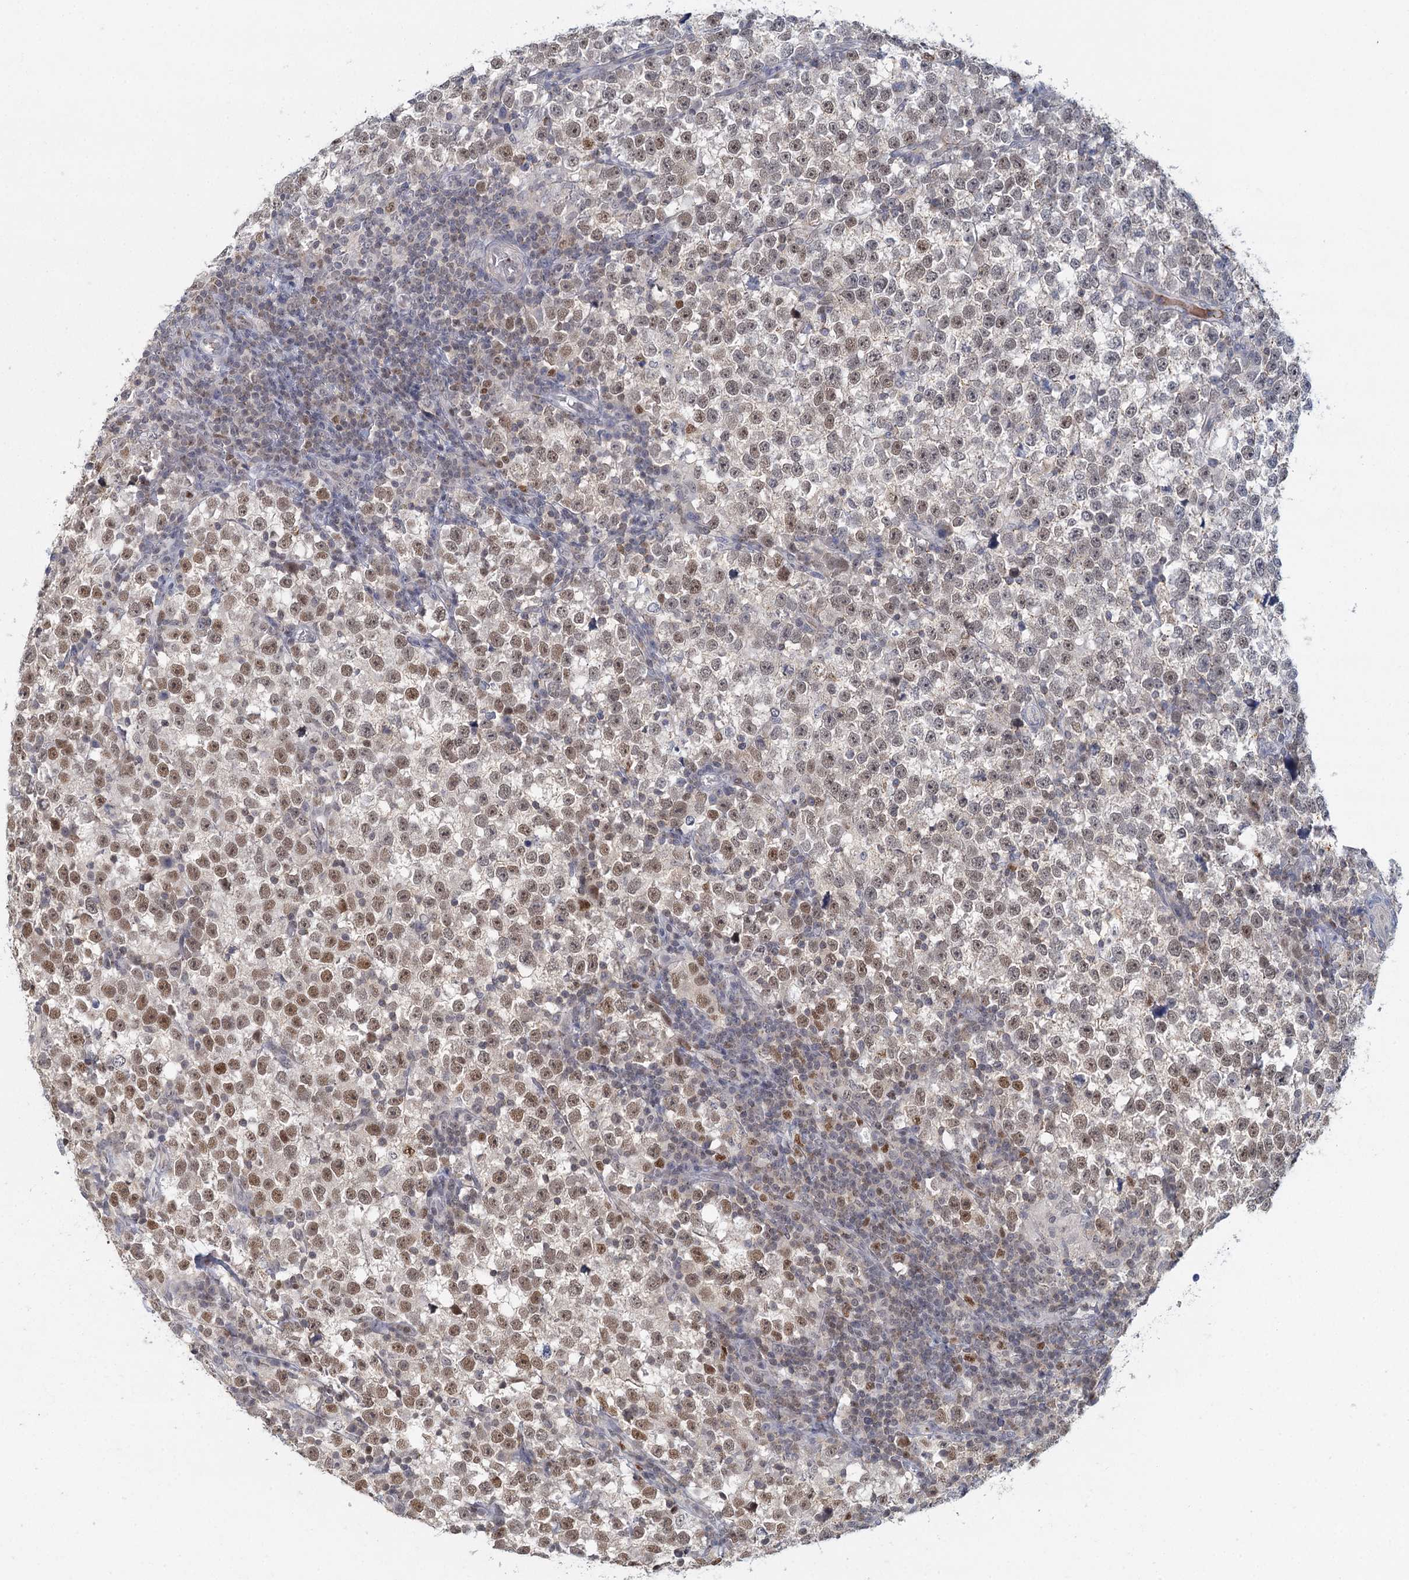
{"staining": {"intensity": "moderate", "quantity": "25%-75%", "location": "nuclear"}, "tissue": "testis cancer", "cell_type": "Tumor cells", "image_type": "cancer", "snomed": [{"axis": "morphology", "description": "Normal tissue, NOS"}, {"axis": "morphology", "description": "Seminoma, NOS"}, {"axis": "topography", "description": "Testis"}], "caption": "Human testis seminoma stained for a protein (brown) shows moderate nuclear positive staining in about 25%-75% of tumor cells.", "gene": "GPATCH11", "patient": {"sex": "male", "age": 43}}